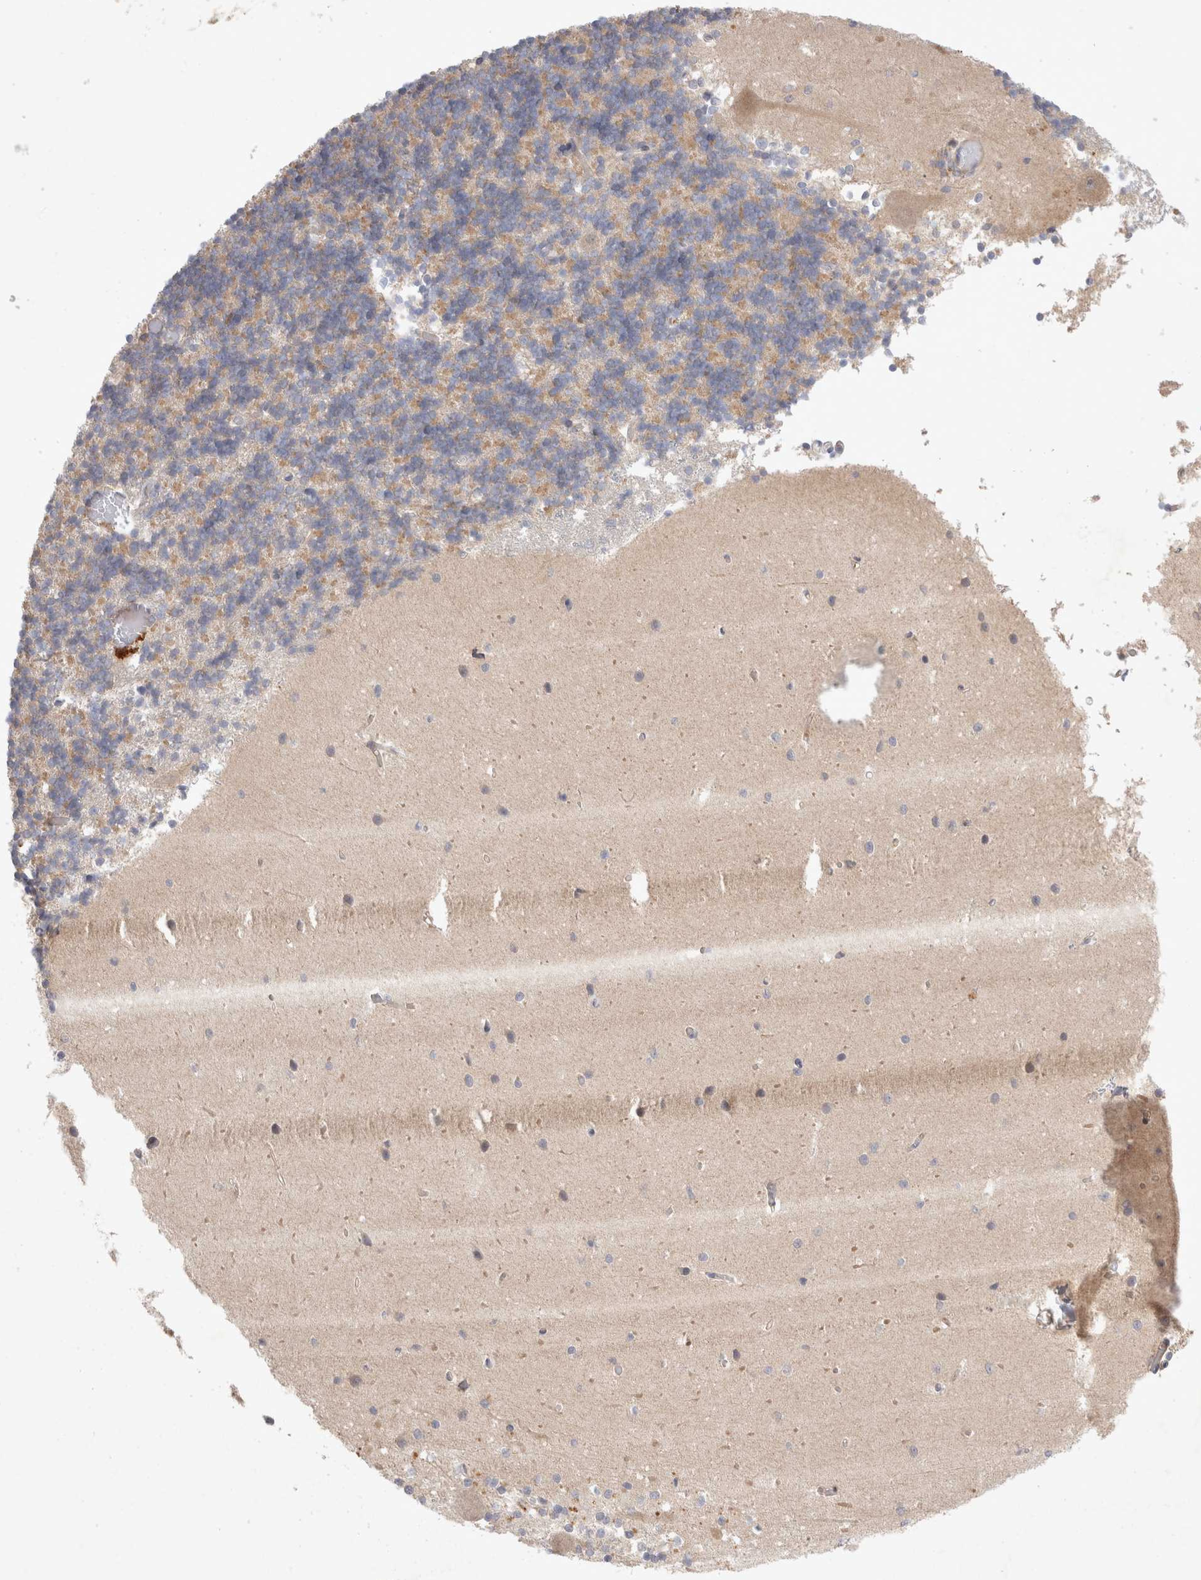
{"staining": {"intensity": "weak", "quantity": "<25%", "location": "cytoplasmic/membranous"}, "tissue": "cerebellum", "cell_type": "Cells in granular layer", "image_type": "normal", "snomed": [{"axis": "morphology", "description": "Normal tissue, NOS"}, {"axis": "topography", "description": "Cerebellum"}], "caption": "This is a photomicrograph of IHC staining of unremarkable cerebellum, which shows no expression in cells in granular layer. Nuclei are stained in blue.", "gene": "HTT", "patient": {"sex": "male", "age": 37}}